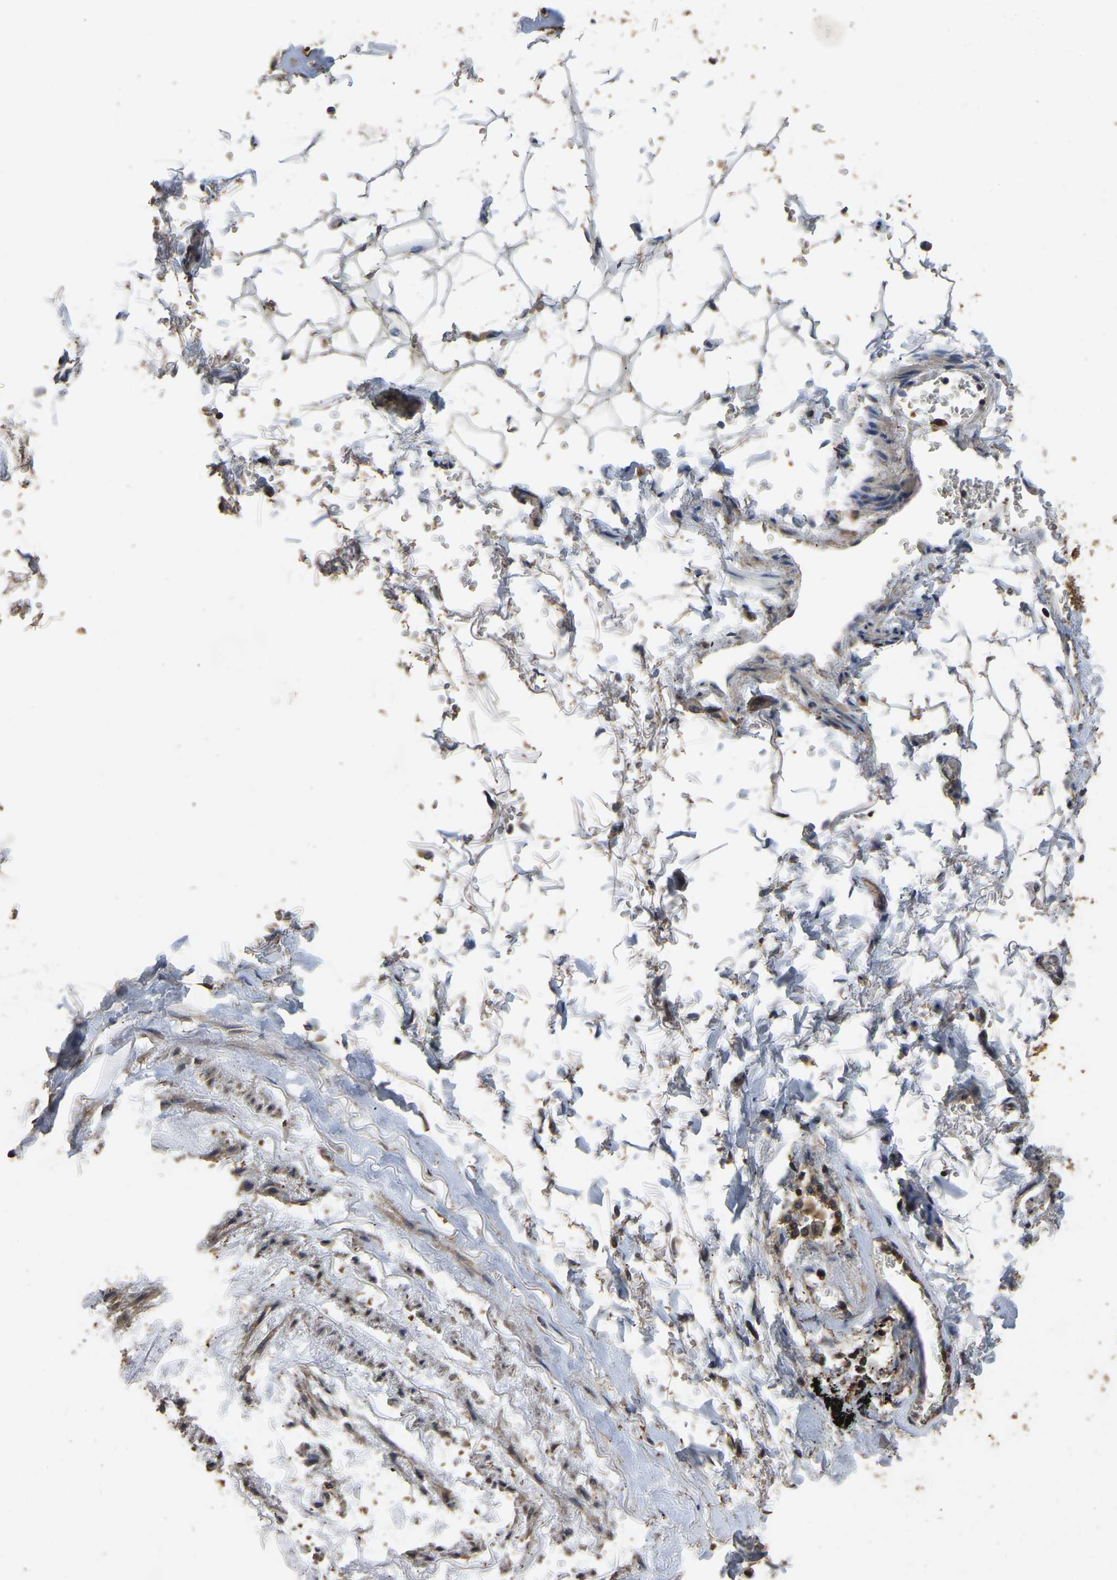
{"staining": {"intensity": "moderate", "quantity": "25%-75%", "location": "cytoplasmic/membranous"}, "tissue": "adipose tissue", "cell_type": "Adipocytes", "image_type": "normal", "snomed": [{"axis": "morphology", "description": "Normal tissue, NOS"}, {"axis": "topography", "description": "Cartilage tissue"}, {"axis": "topography", "description": "Lung"}], "caption": "Immunohistochemistry (IHC) image of normal adipose tissue: human adipose tissue stained using immunohistochemistry exhibits medium levels of moderate protein expression localized specifically in the cytoplasmic/membranous of adipocytes, appearing as a cytoplasmic/membranous brown color.", "gene": "FHIT", "patient": {"sex": "female", "age": 77}}